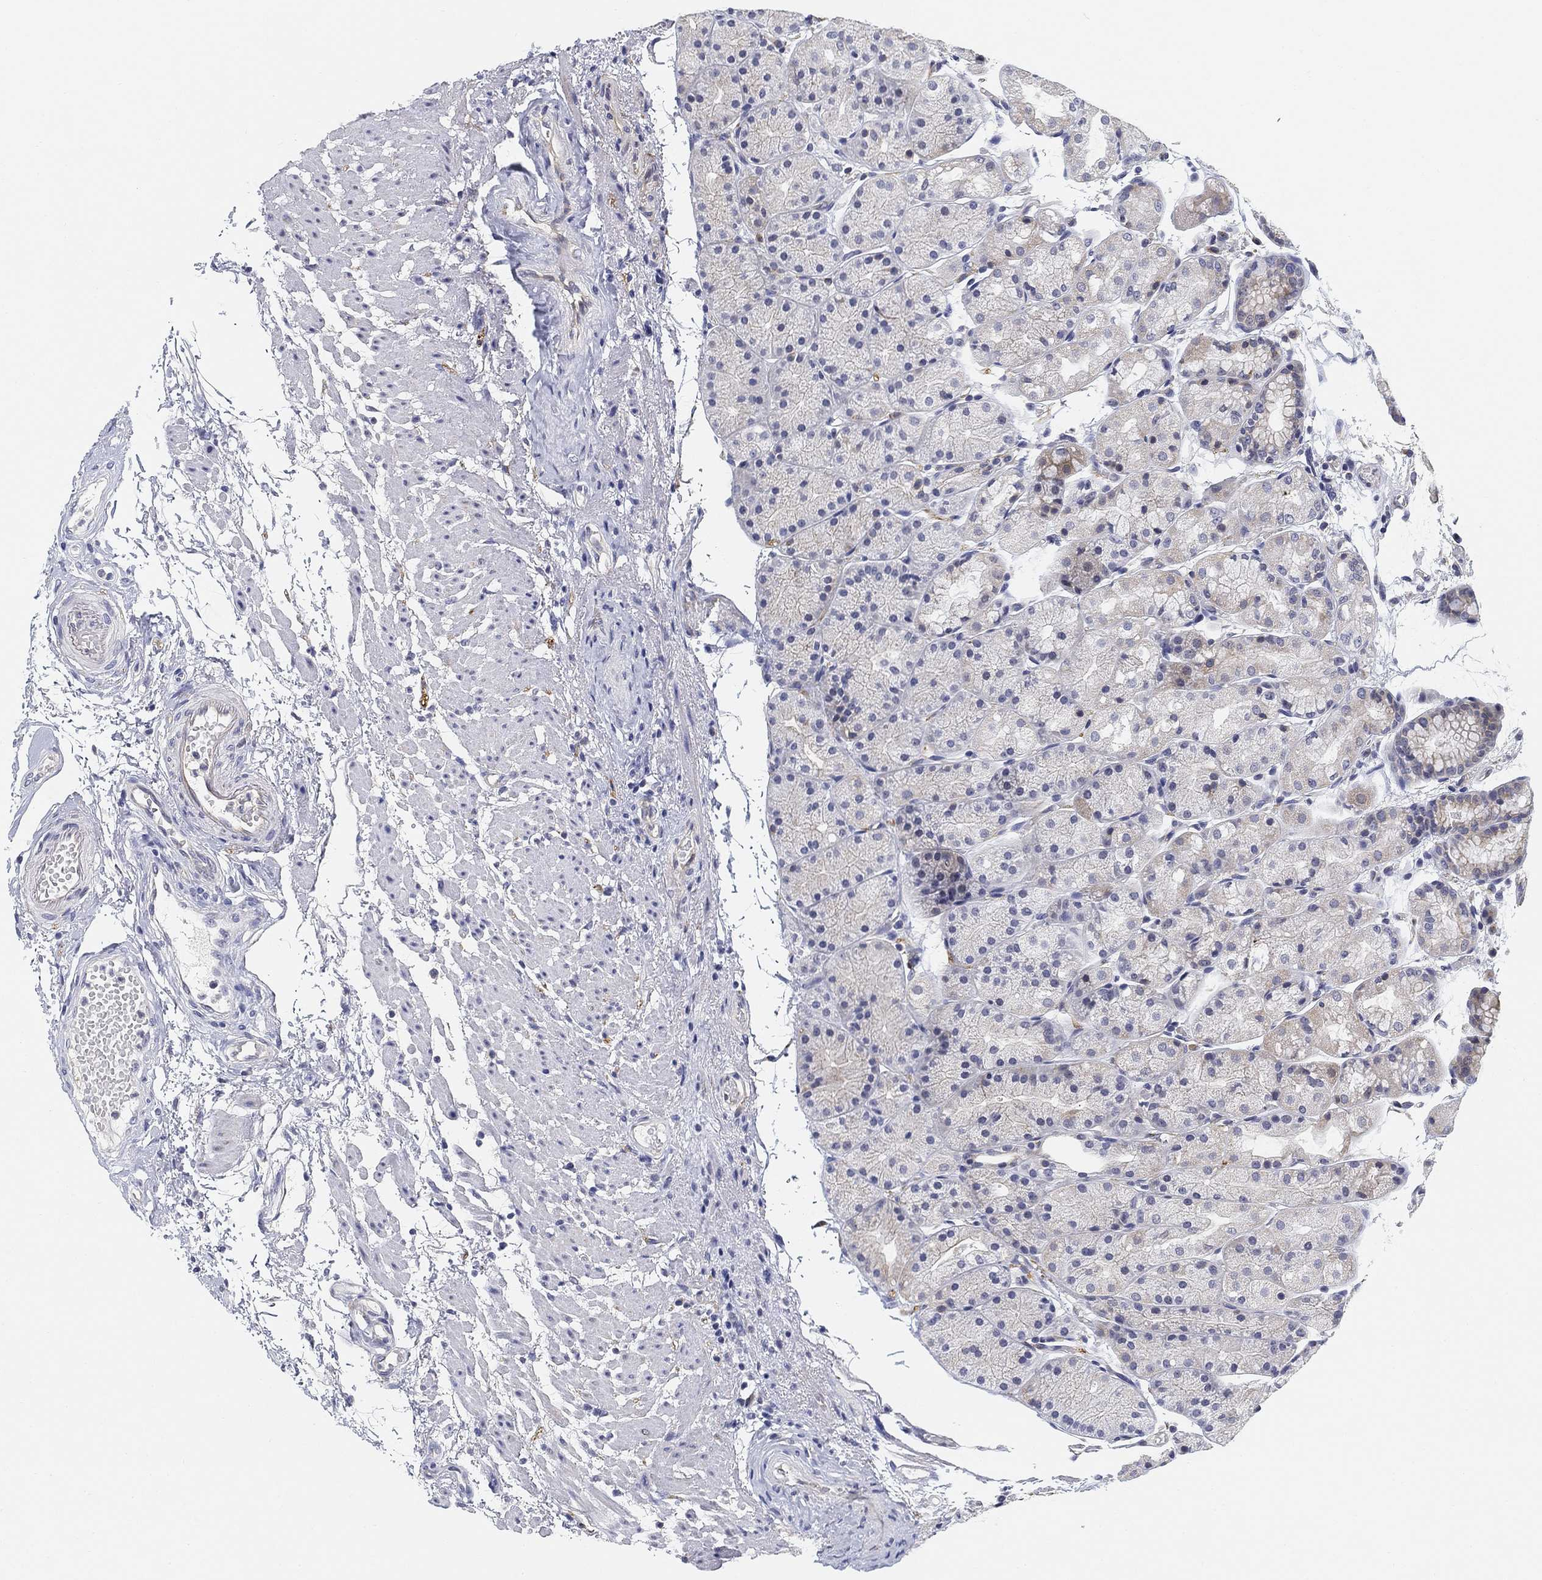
{"staining": {"intensity": "negative", "quantity": "none", "location": "none"}, "tissue": "stomach", "cell_type": "Glandular cells", "image_type": "normal", "snomed": [{"axis": "morphology", "description": "Normal tissue, NOS"}, {"axis": "topography", "description": "Stomach, upper"}], "caption": "An image of stomach stained for a protein demonstrates no brown staining in glandular cells. Nuclei are stained in blue.", "gene": "SLC2A5", "patient": {"sex": "male", "age": 72}}